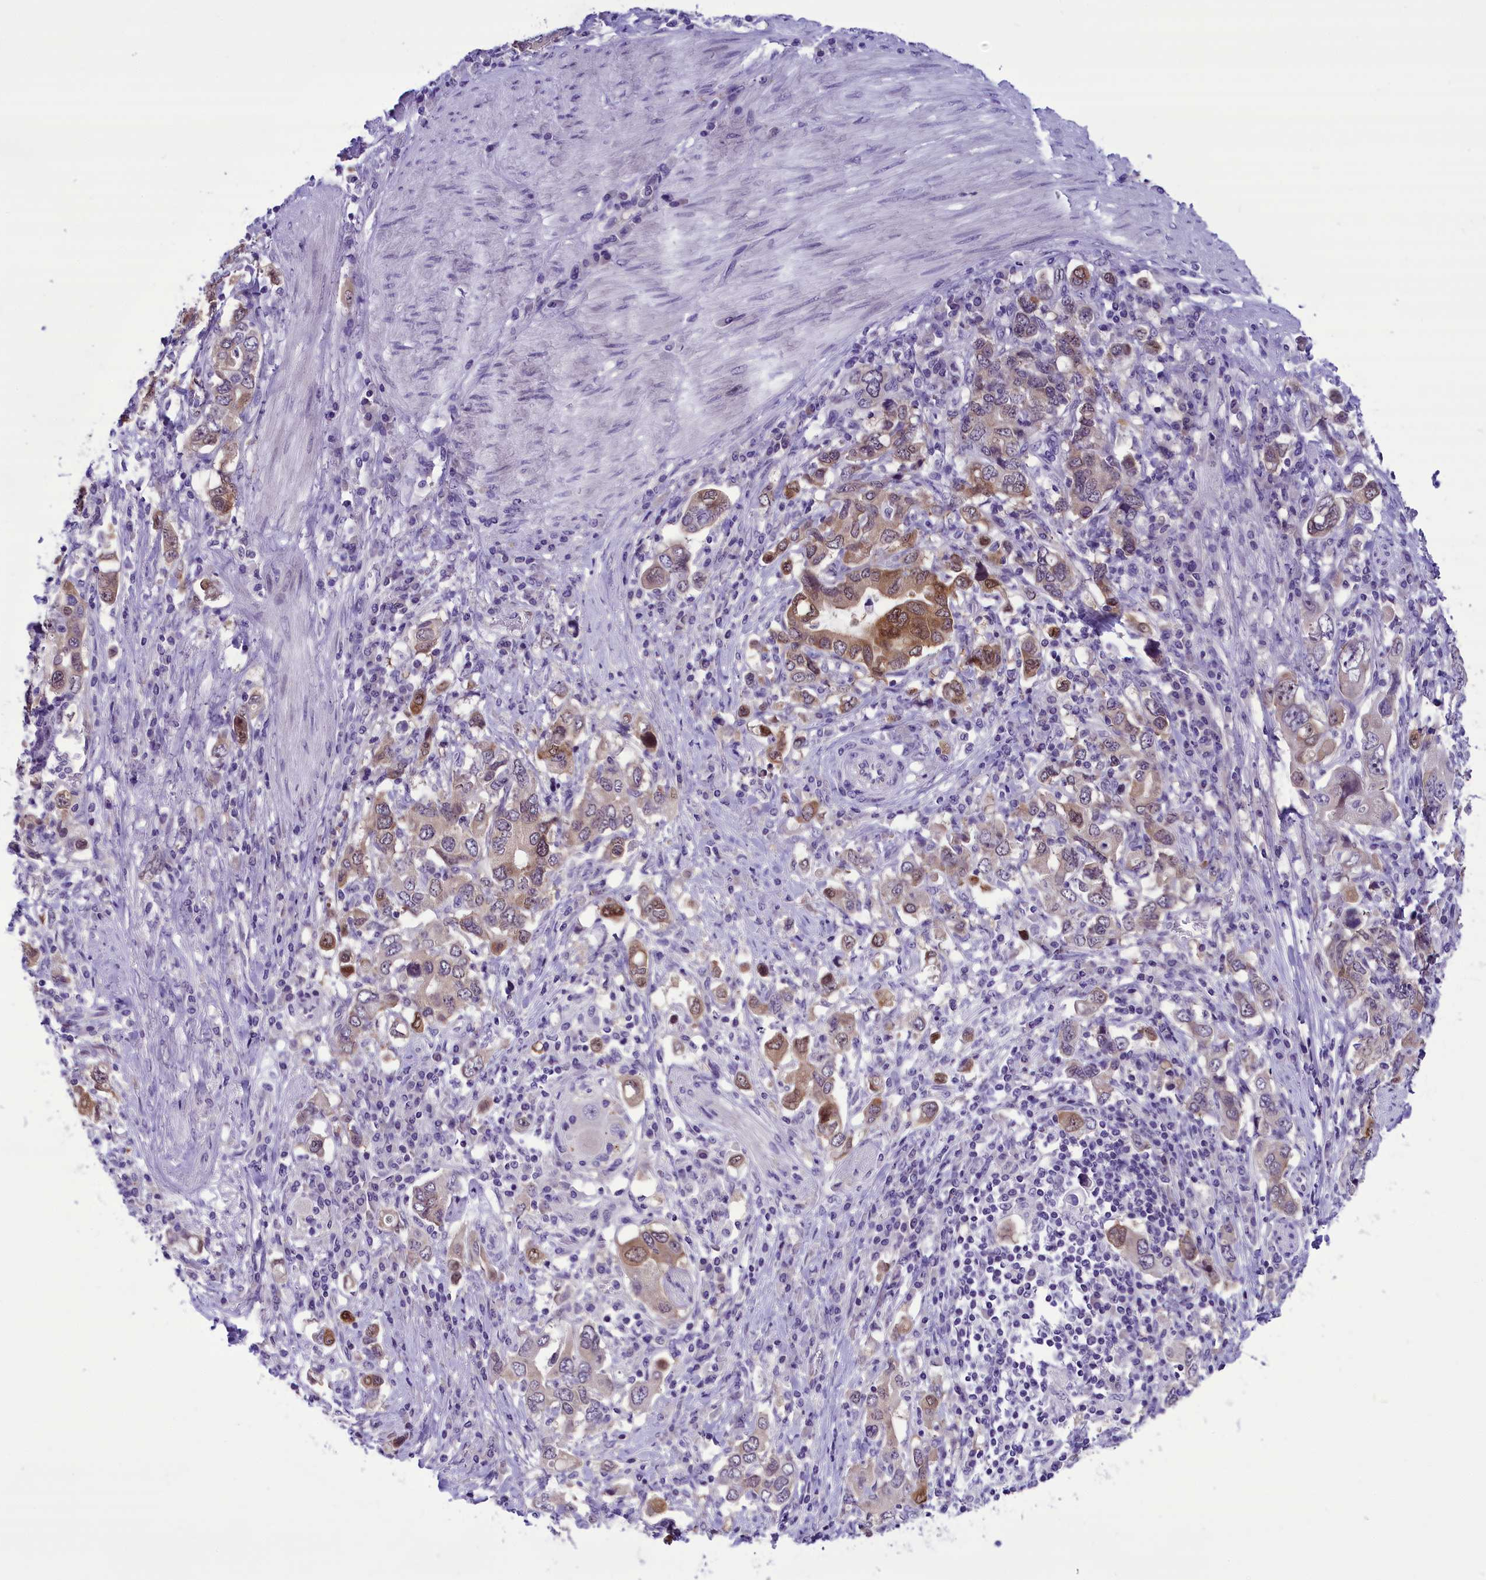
{"staining": {"intensity": "moderate", "quantity": "<25%", "location": "cytoplasmic/membranous,nuclear"}, "tissue": "stomach cancer", "cell_type": "Tumor cells", "image_type": "cancer", "snomed": [{"axis": "morphology", "description": "Adenocarcinoma, NOS"}, {"axis": "topography", "description": "Stomach, upper"}, {"axis": "topography", "description": "Stomach"}], "caption": "Immunohistochemical staining of human stomach cancer (adenocarcinoma) exhibits low levels of moderate cytoplasmic/membranous and nuclear staining in about <25% of tumor cells. The protein of interest is stained brown, and the nuclei are stained in blue (DAB (3,3'-diaminobenzidine) IHC with brightfield microscopy, high magnification).", "gene": "PRR15", "patient": {"sex": "male", "age": 62}}